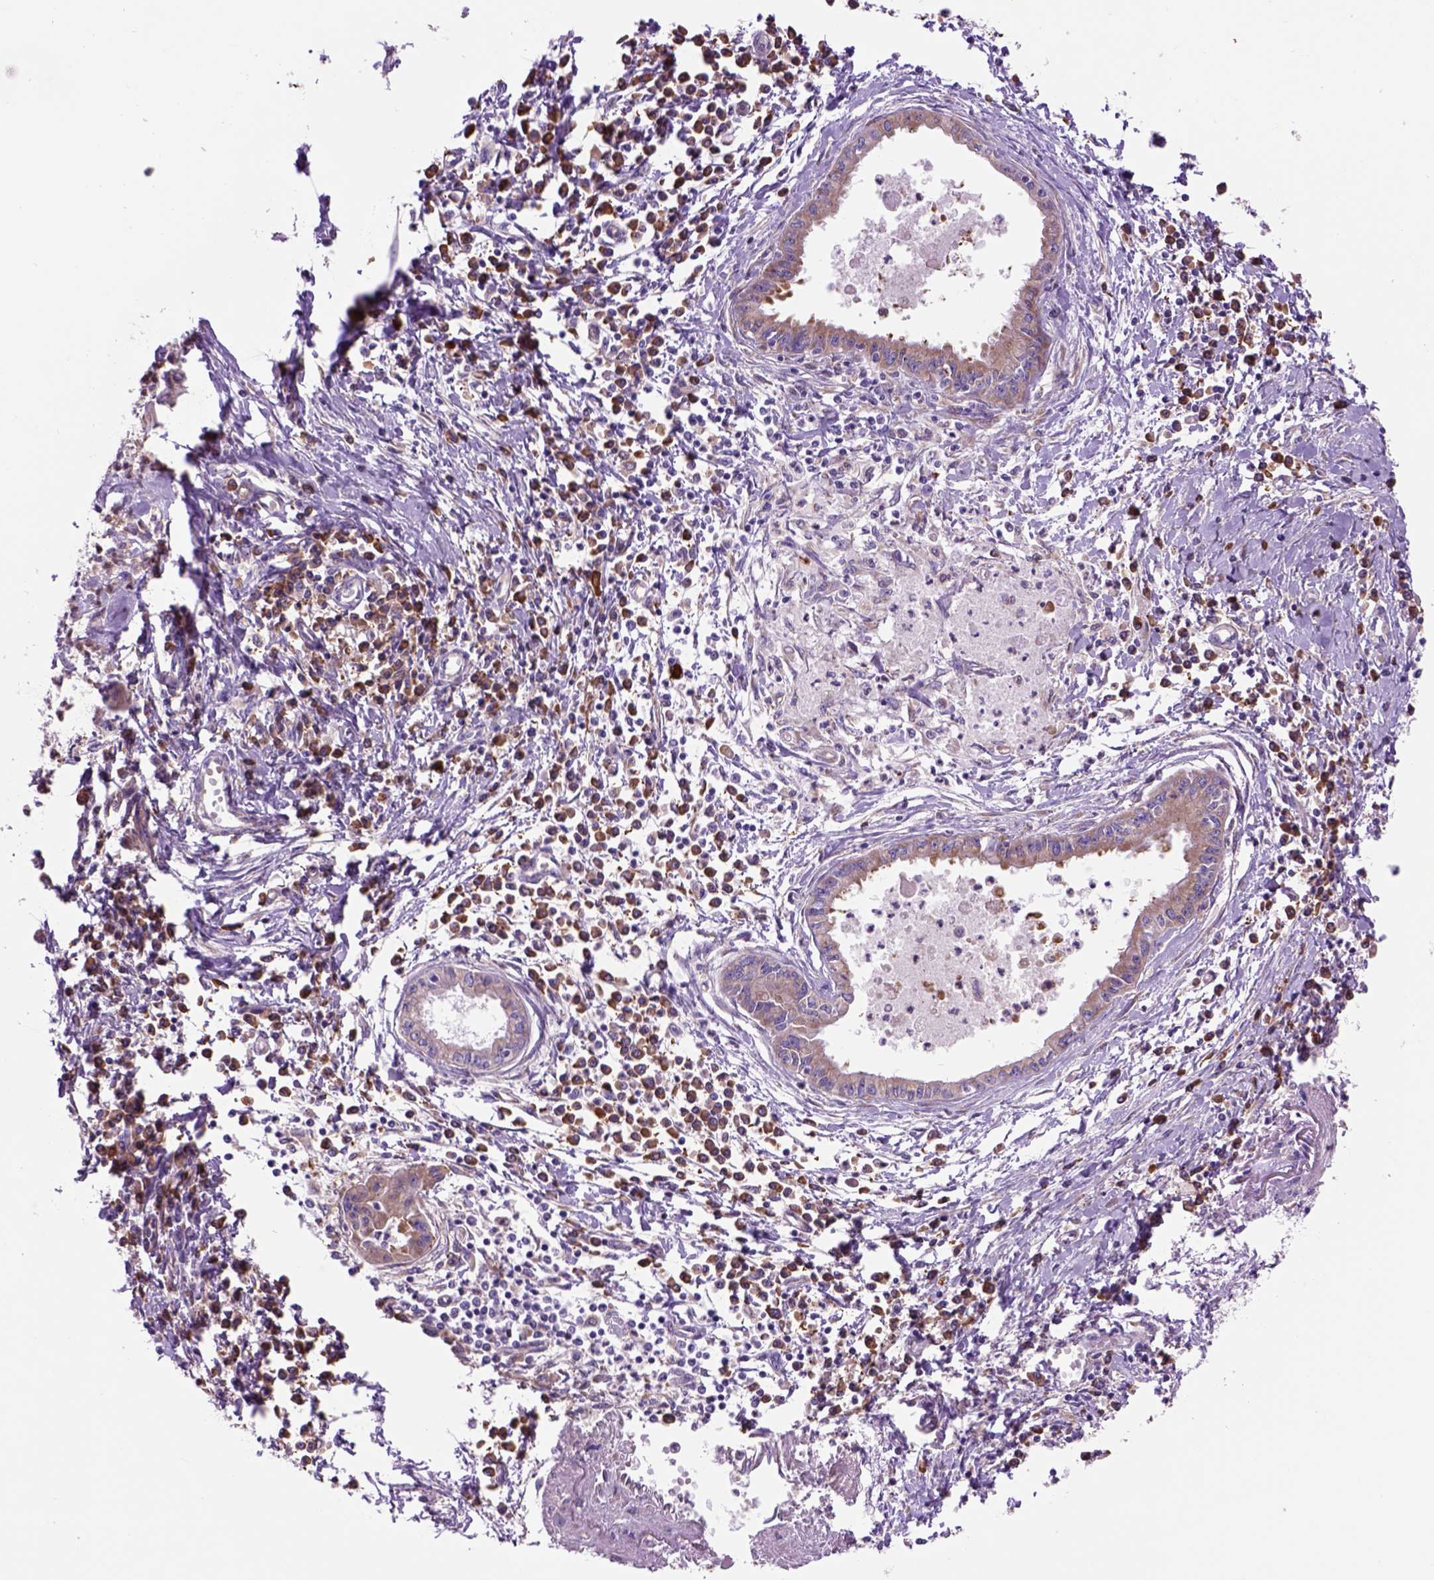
{"staining": {"intensity": "moderate", "quantity": "<25%", "location": "cytoplasmic/membranous"}, "tissue": "pancreatic cancer", "cell_type": "Tumor cells", "image_type": "cancer", "snomed": [{"axis": "morphology", "description": "Adenocarcinoma, NOS"}, {"axis": "topography", "description": "Pancreas"}], "caption": "Immunohistochemistry of pancreatic cancer (adenocarcinoma) demonstrates low levels of moderate cytoplasmic/membranous positivity in about <25% of tumor cells.", "gene": "PIAS3", "patient": {"sex": "male", "age": 72}}